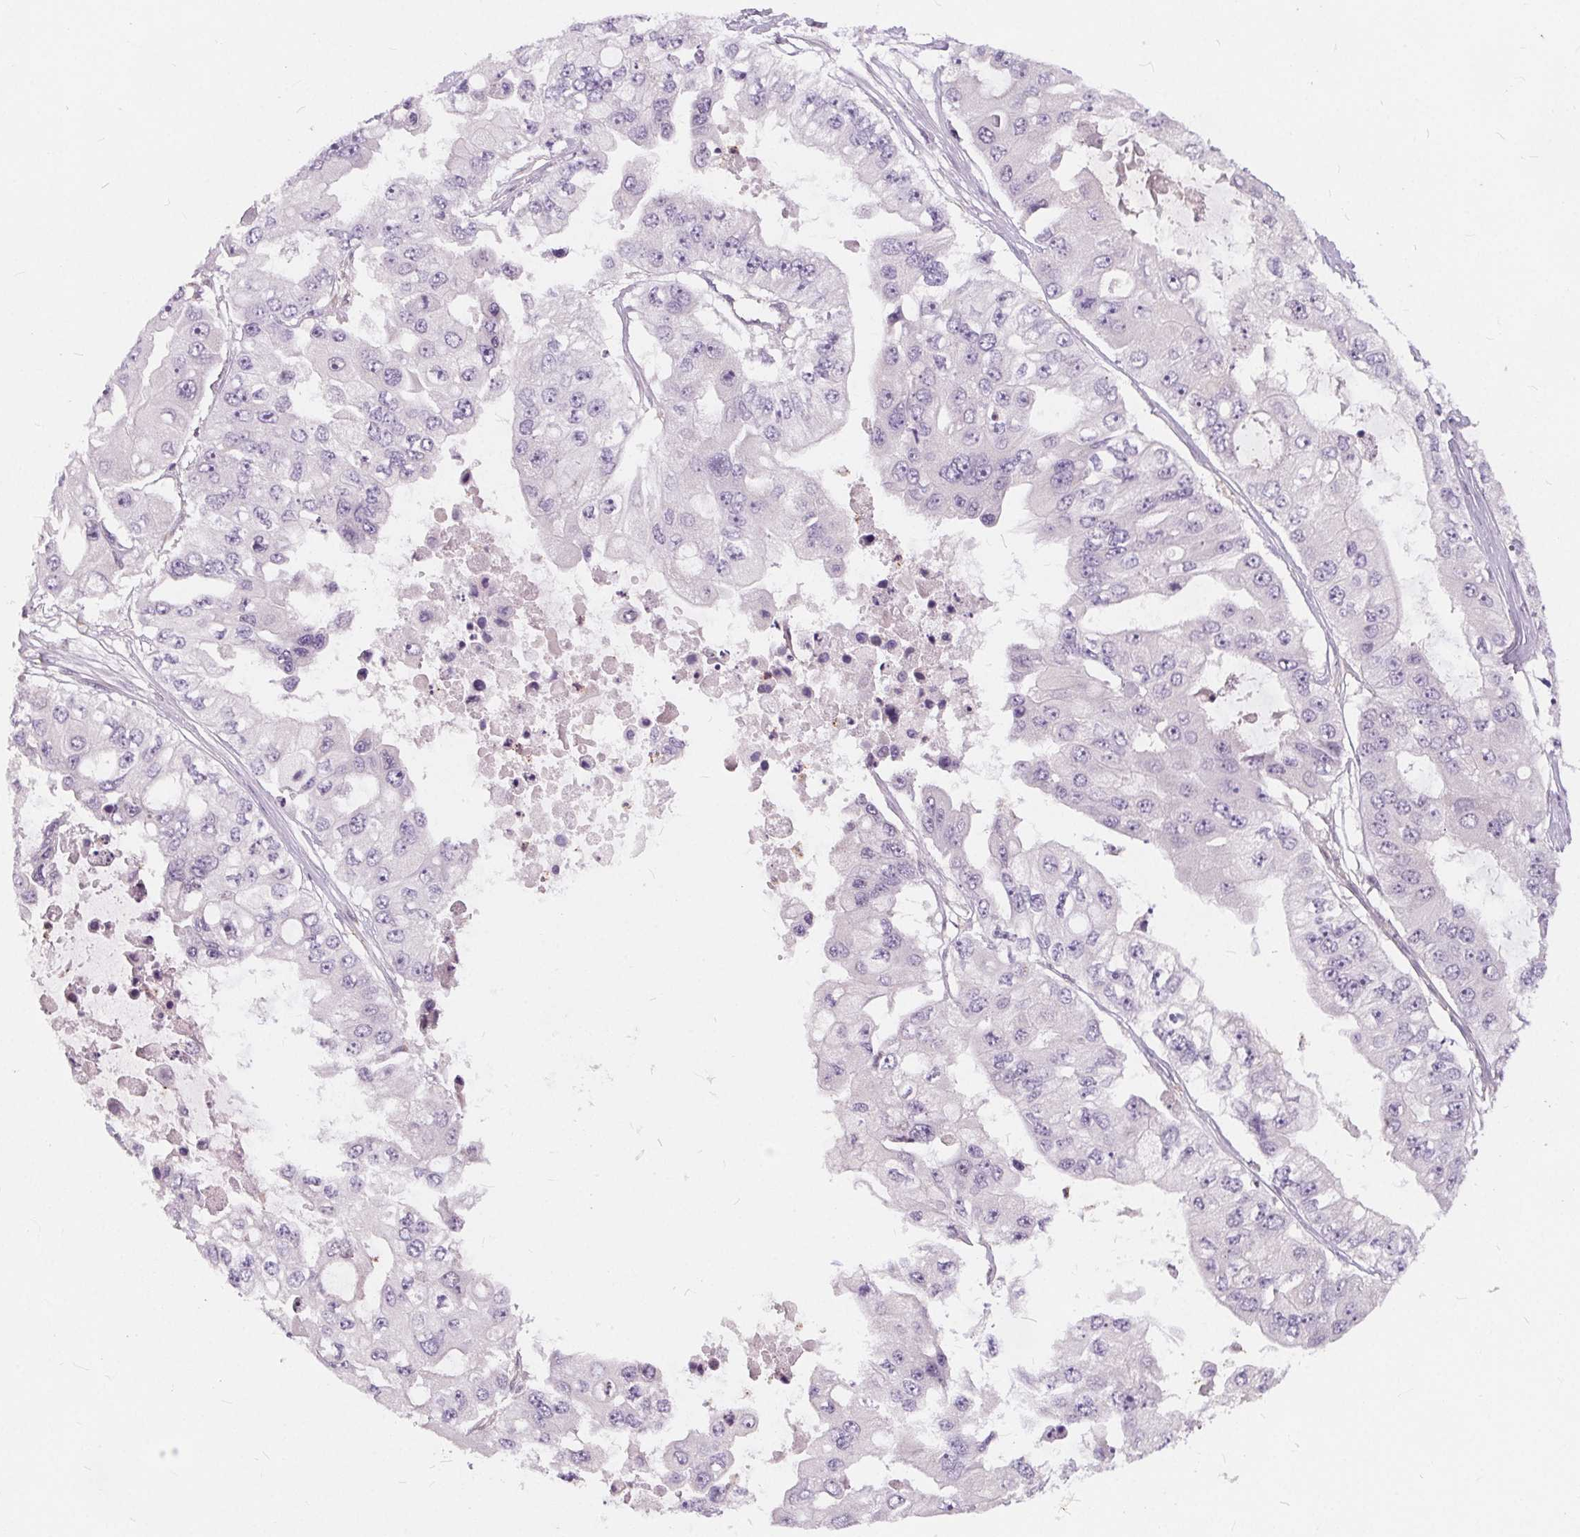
{"staining": {"intensity": "negative", "quantity": "none", "location": "none"}, "tissue": "ovarian cancer", "cell_type": "Tumor cells", "image_type": "cancer", "snomed": [{"axis": "morphology", "description": "Cystadenocarcinoma, serous, NOS"}, {"axis": "topography", "description": "Ovary"}], "caption": "Tumor cells are negative for protein expression in human ovarian cancer (serous cystadenocarcinoma). Brightfield microscopy of IHC stained with DAB (brown) and hematoxylin (blue), captured at high magnification.", "gene": "HAAO", "patient": {"sex": "female", "age": 56}}